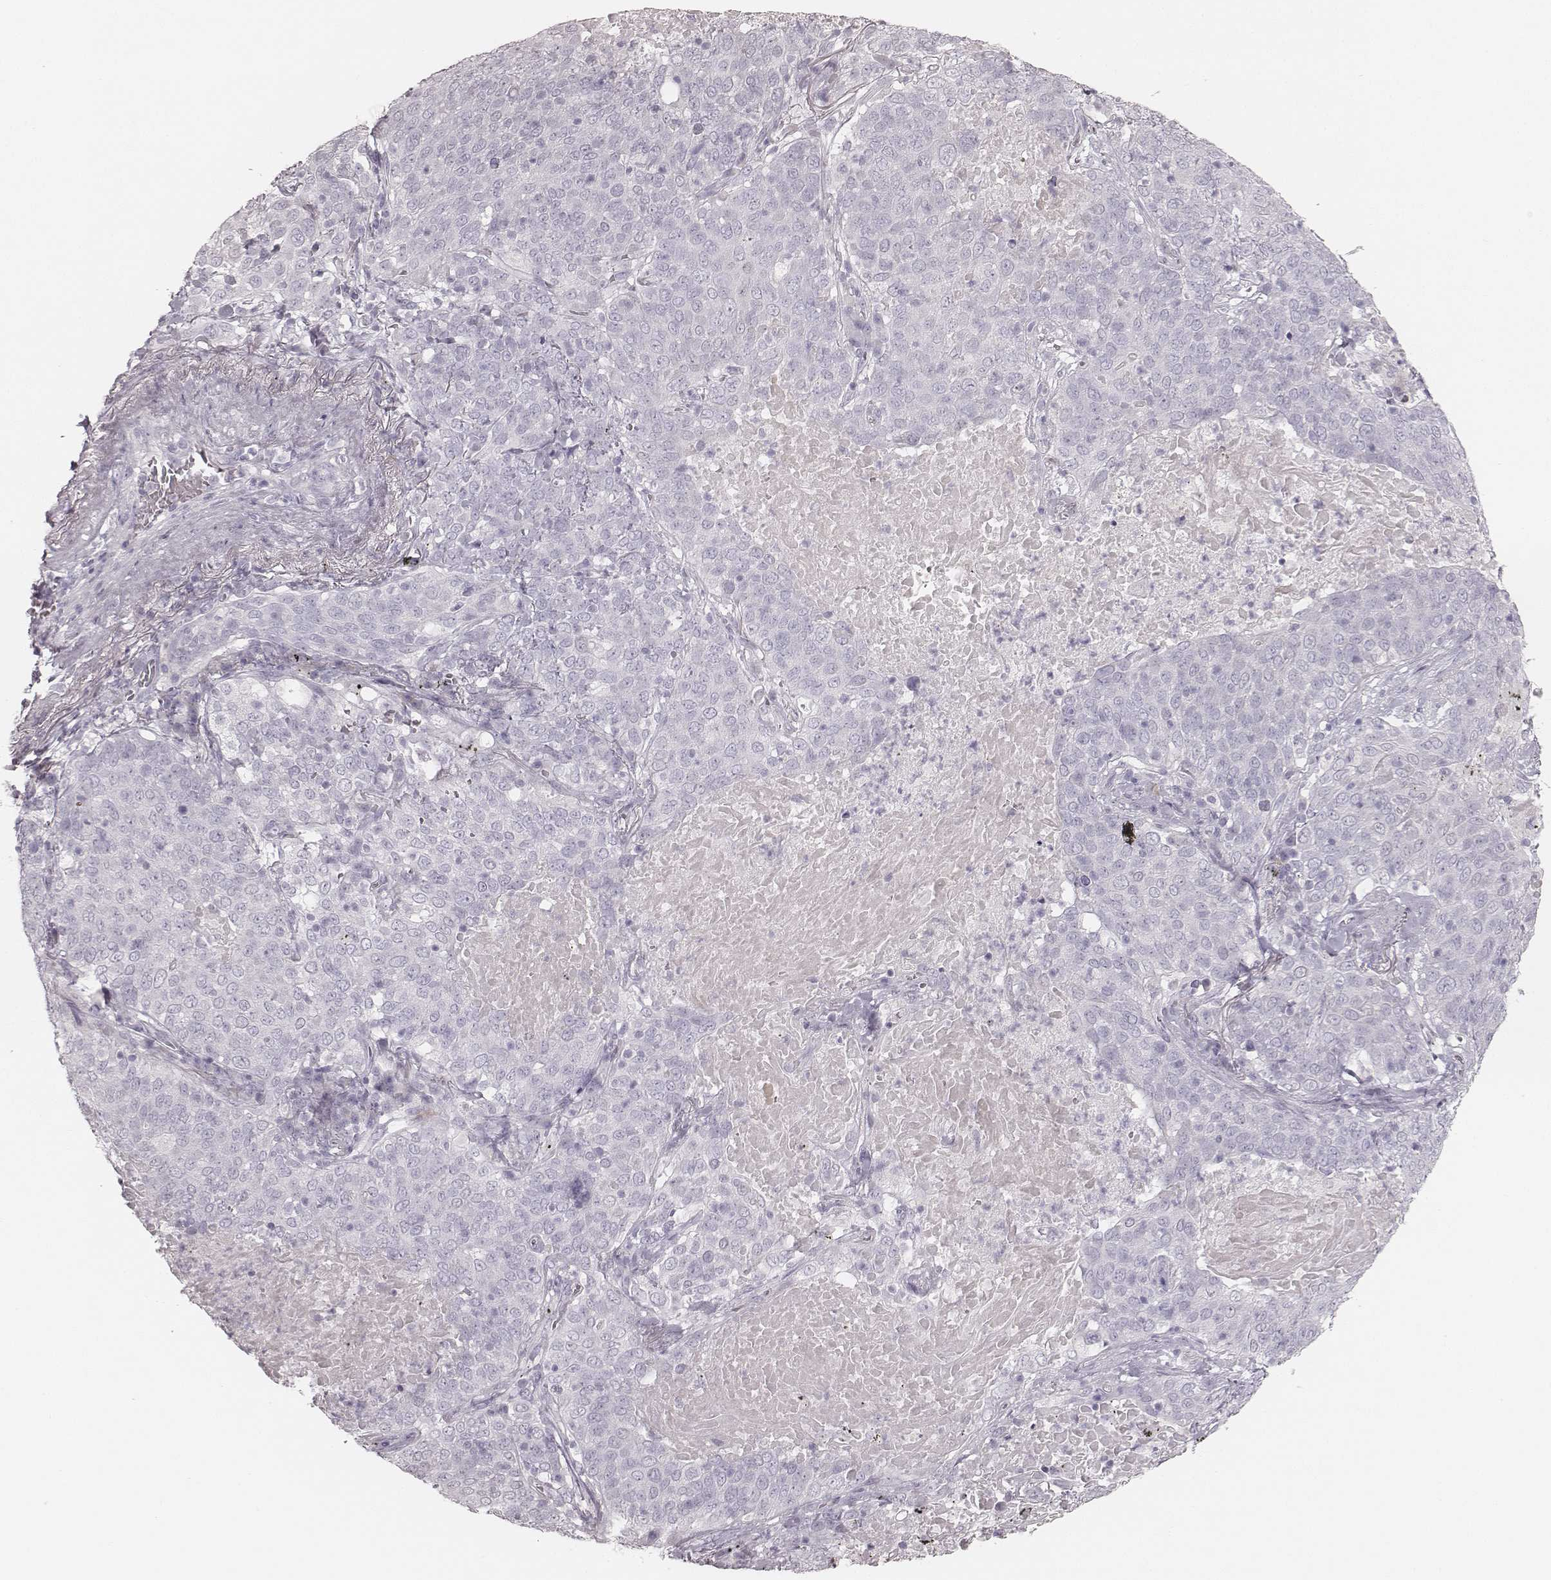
{"staining": {"intensity": "negative", "quantity": "none", "location": "none"}, "tissue": "lung cancer", "cell_type": "Tumor cells", "image_type": "cancer", "snomed": [{"axis": "morphology", "description": "Squamous cell carcinoma, NOS"}, {"axis": "topography", "description": "Lung"}], "caption": "A photomicrograph of lung cancer stained for a protein exhibits no brown staining in tumor cells. The staining is performed using DAB (3,3'-diaminobenzidine) brown chromogen with nuclei counter-stained in using hematoxylin.", "gene": "KRT82", "patient": {"sex": "male", "age": 82}}